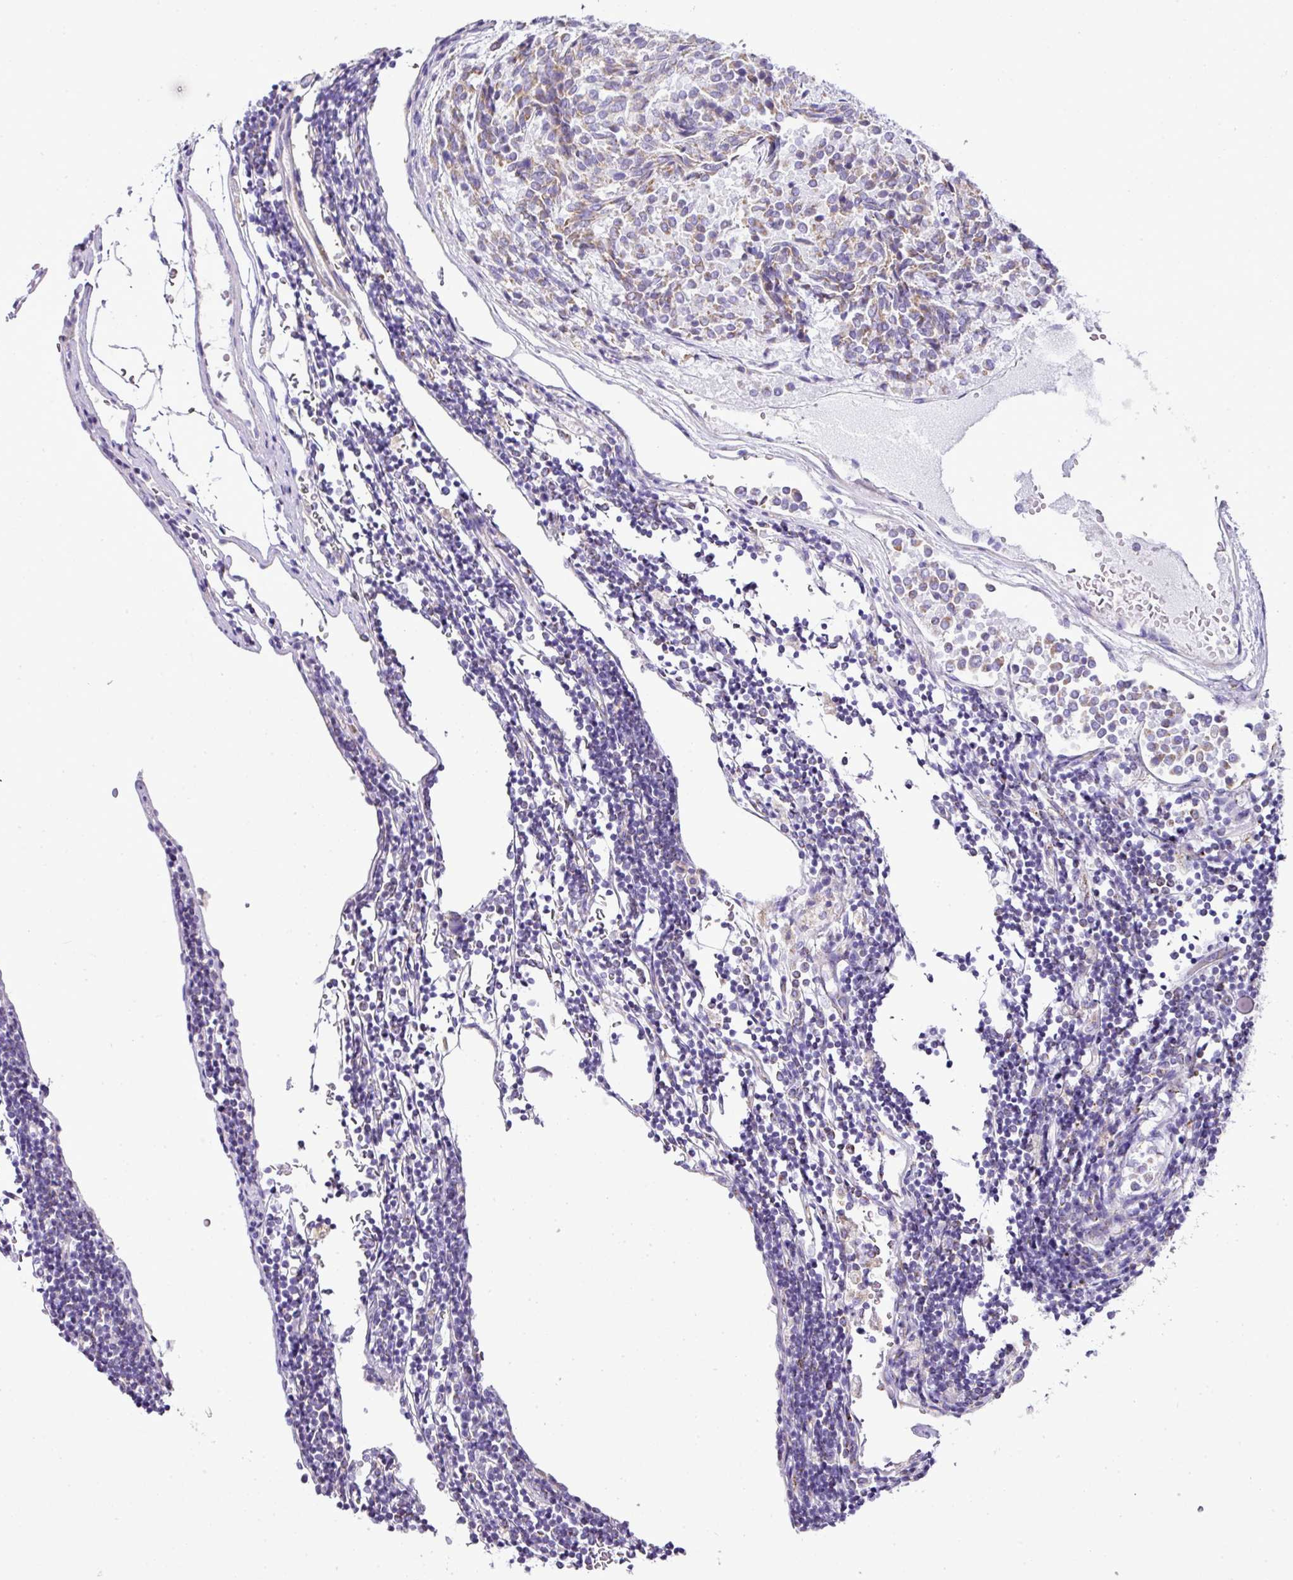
{"staining": {"intensity": "weak", "quantity": "25%-75%", "location": "cytoplasmic/membranous"}, "tissue": "carcinoid", "cell_type": "Tumor cells", "image_type": "cancer", "snomed": [{"axis": "morphology", "description": "Carcinoid, malignant, NOS"}, {"axis": "topography", "description": "Pancreas"}], "caption": "This histopathology image shows IHC staining of malignant carcinoid, with low weak cytoplasmic/membranous expression in approximately 25%-75% of tumor cells.", "gene": "PGAP4", "patient": {"sex": "female", "age": 54}}